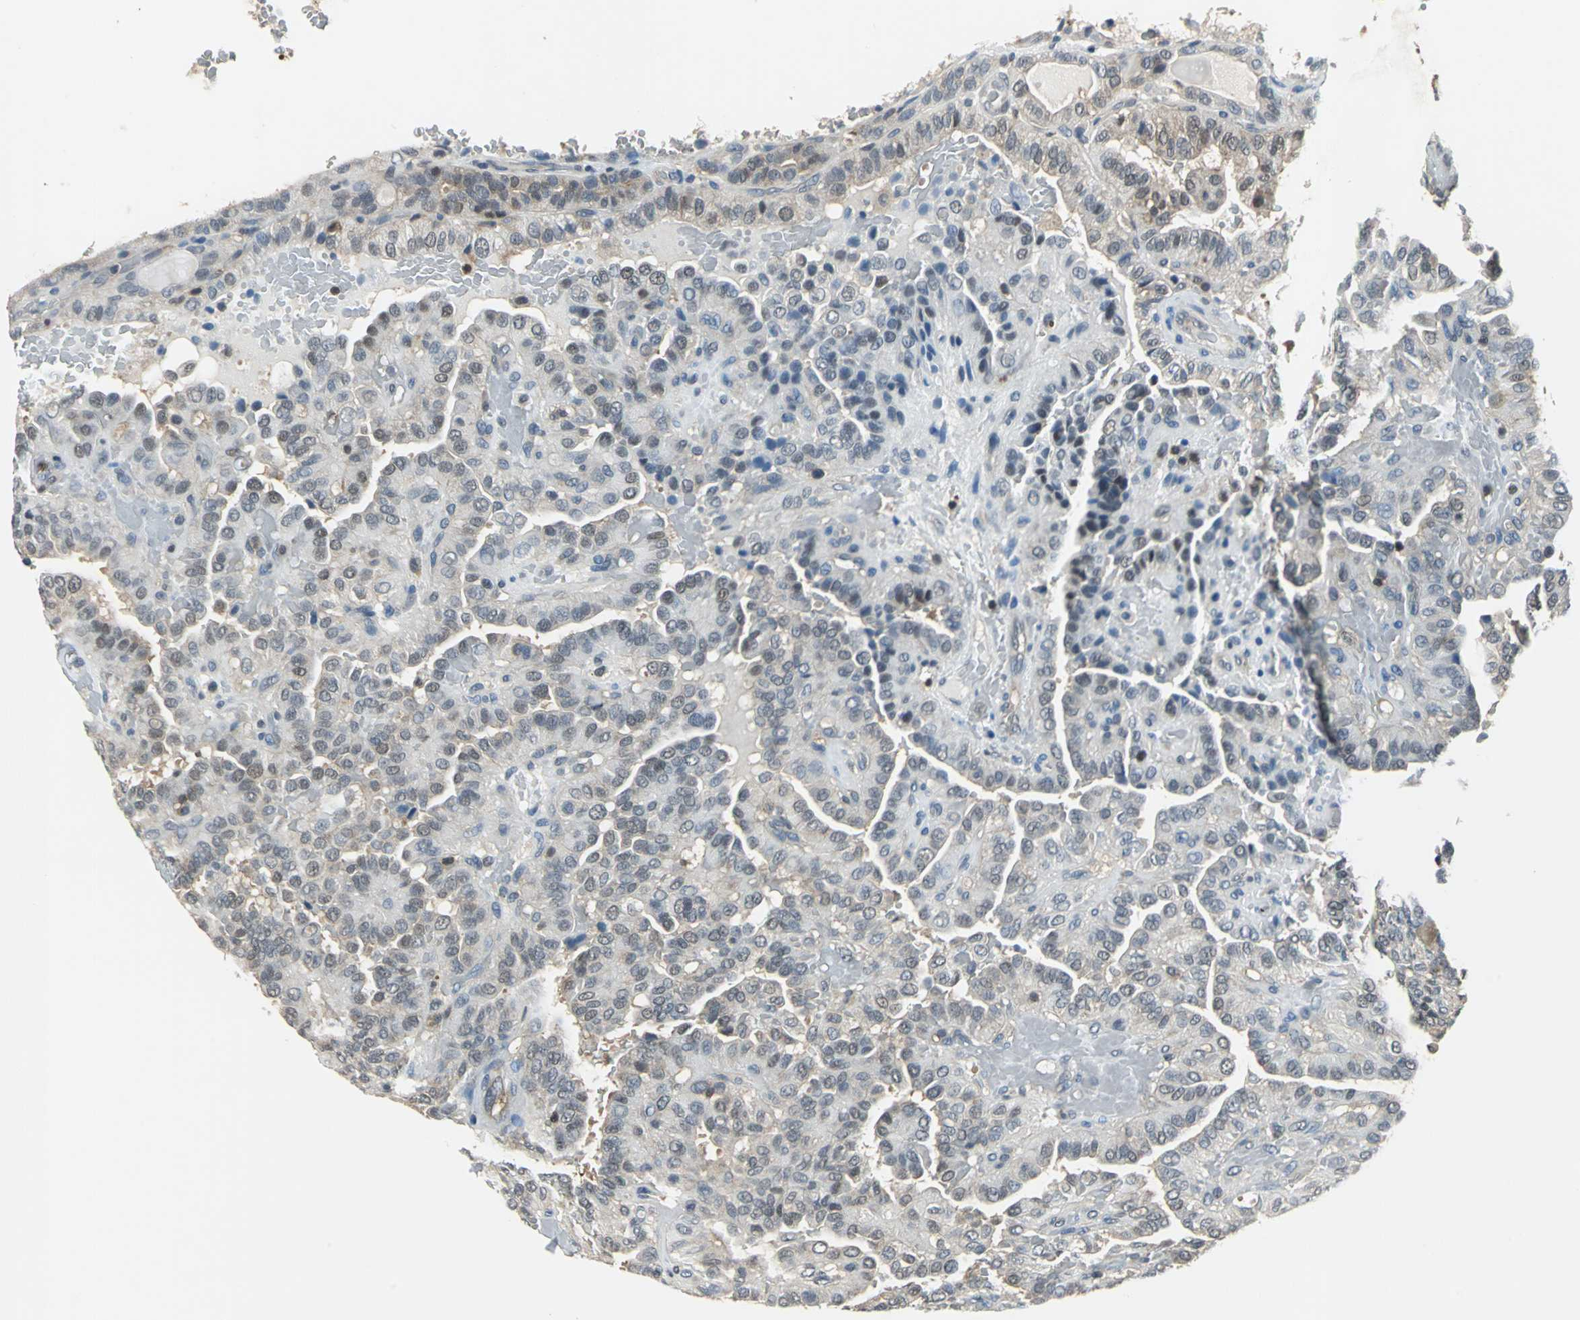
{"staining": {"intensity": "weak", "quantity": "25%-75%", "location": "cytoplasmic/membranous"}, "tissue": "thyroid cancer", "cell_type": "Tumor cells", "image_type": "cancer", "snomed": [{"axis": "morphology", "description": "Papillary adenocarcinoma, NOS"}, {"axis": "topography", "description": "Thyroid gland"}], "caption": "The micrograph displays immunohistochemical staining of thyroid cancer (papillary adenocarcinoma). There is weak cytoplasmic/membranous staining is seen in about 25%-75% of tumor cells.", "gene": "PSME1", "patient": {"sex": "male", "age": 77}}